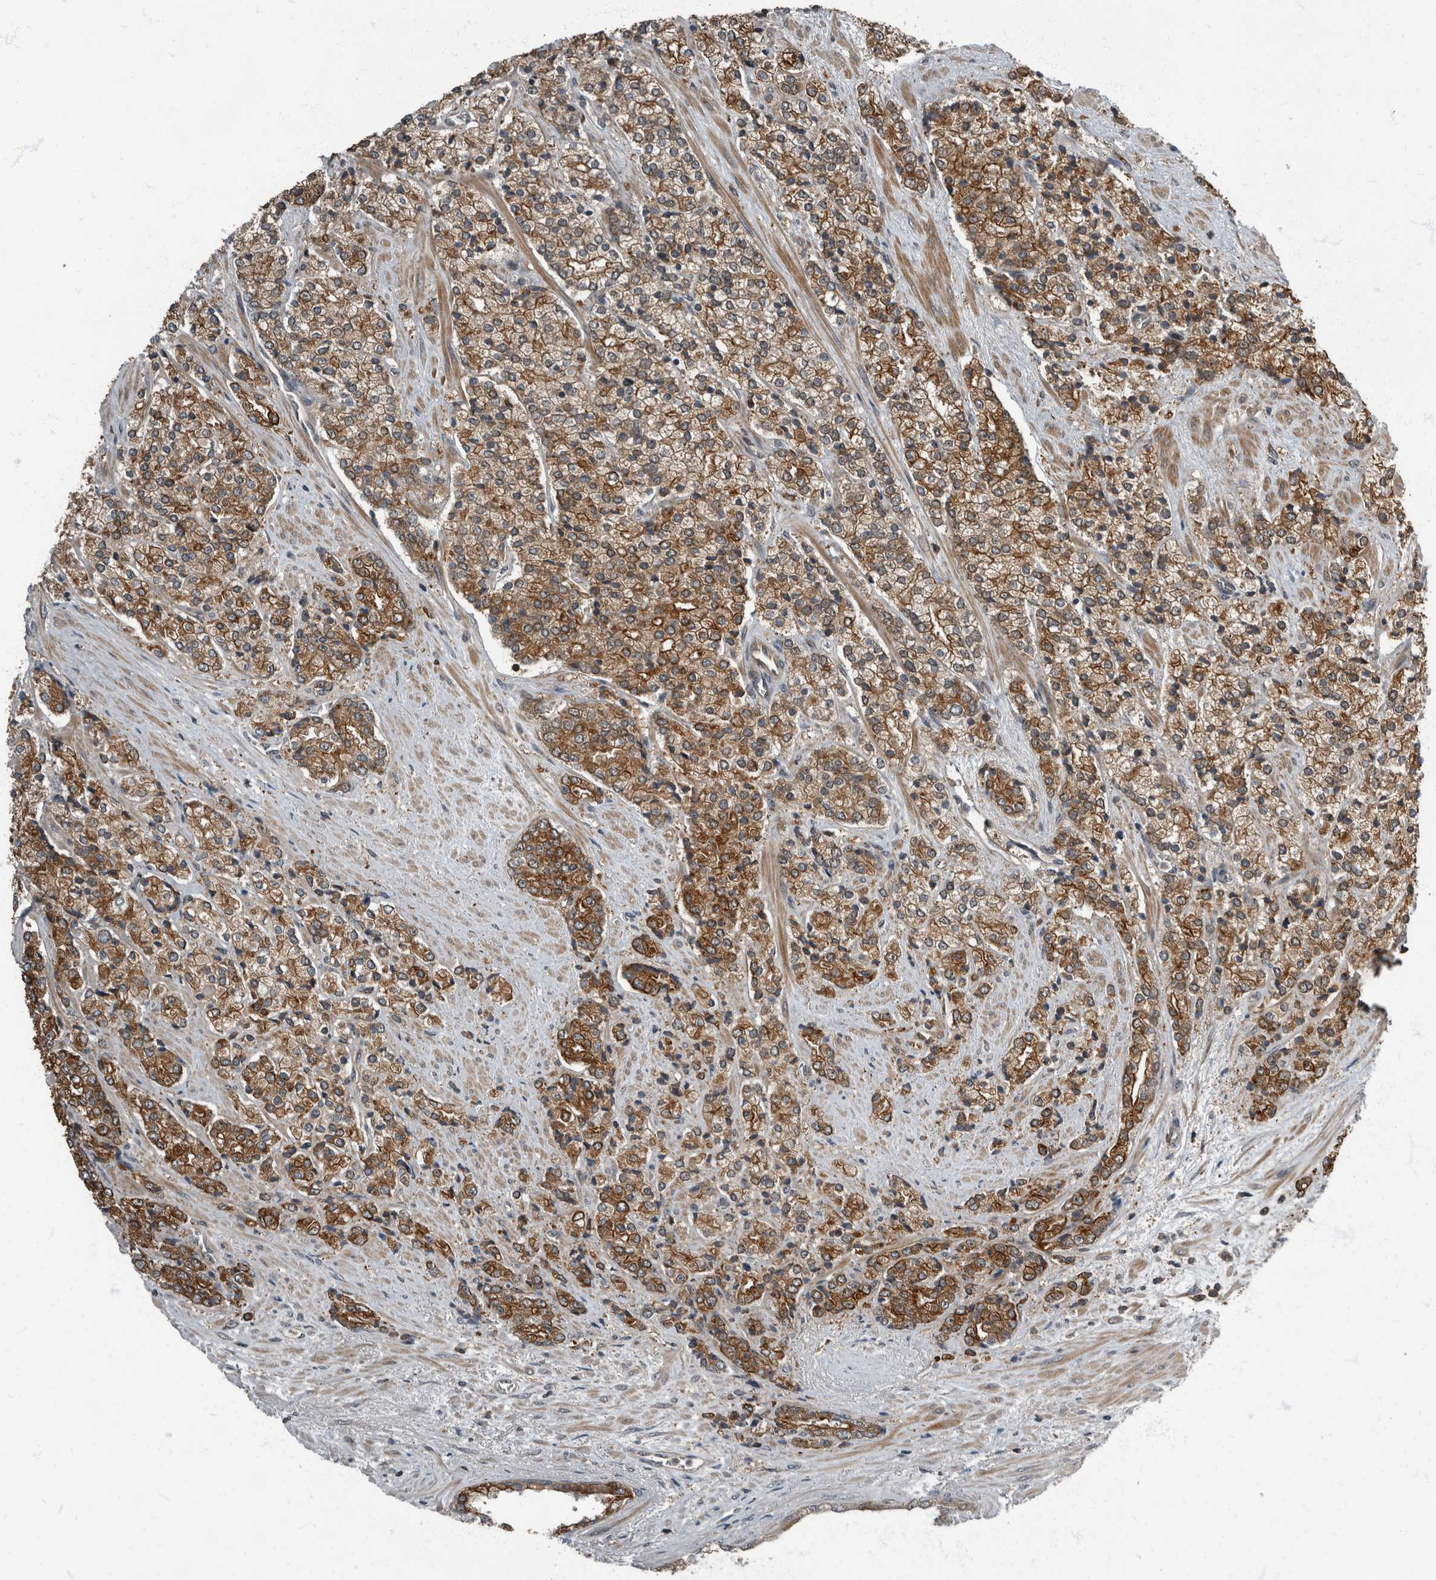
{"staining": {"intensity": "strong", "quantity": ">75%", "location": "cytoplasmic/membranous"}, "tissue": "prostate cancer", "cell_type": "Tumor cells", "image_type": "cancer", "snomed": [{"axis": "morphology", "description": "Adenocarcinoma, High grade"}, {"axis": "topography", "description": "Prostate"}], "caption": "High-grade adenocarcinoma (prostate) tissue displays strong cytoplasmic/membranous expression in about >75% of tumor cells (Stains: DAB (3,3'-diaminobenzidine) in brown, nuclei in blue, Microscopy: brightfield microscopy at high magnification).", "gene": "RABGGTB", "patient": {"sex": "male", "age": 71}}